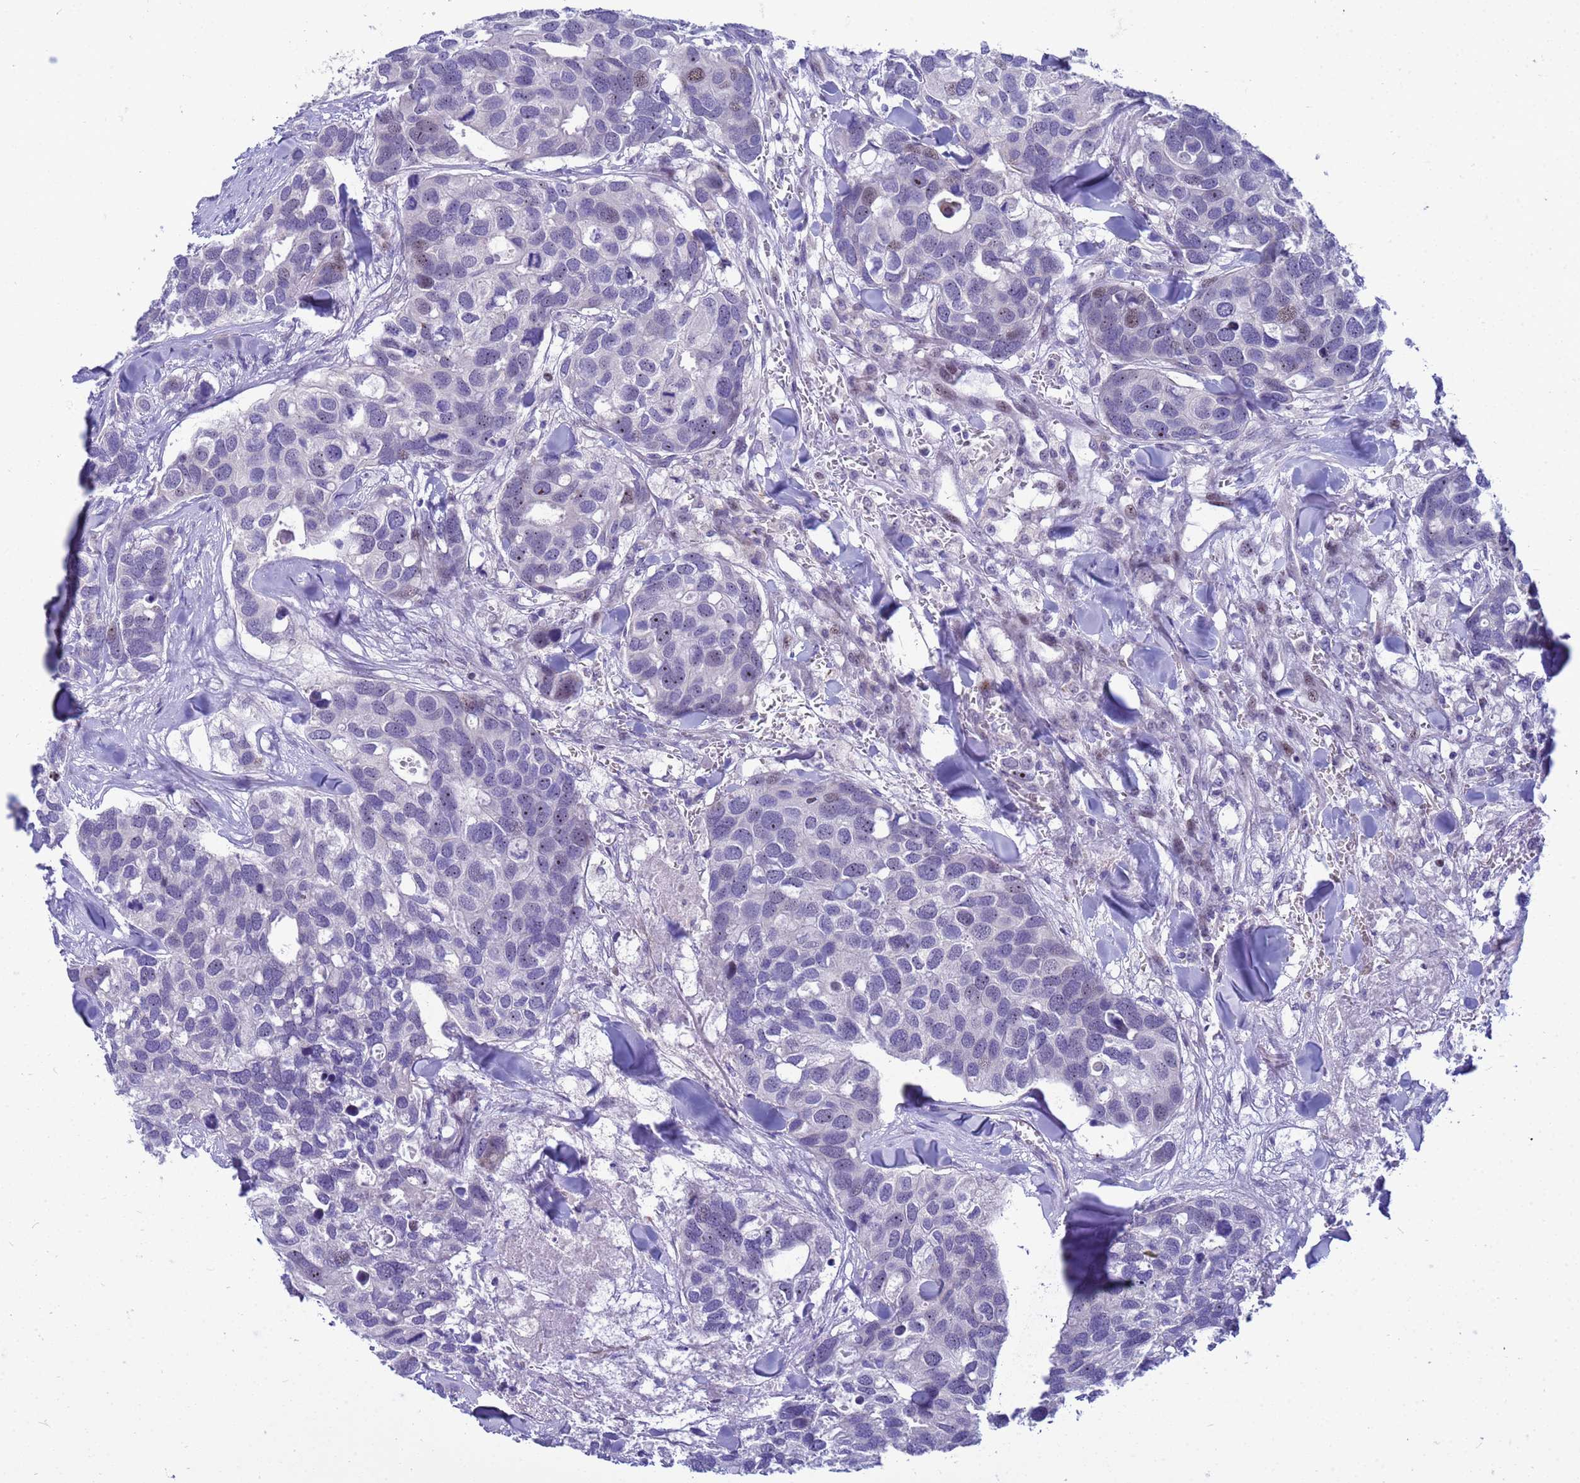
{"staining": {"intensity": "moderate", "quantity": "<25%", "location": "nuclear"}, "tissue": "breast cancer", "cell_type": "Tumor cells", "image_type": "cancer", "snomed": [{"axis": "morphology", "description": "Duct carcinoma"}, {"axis": "topography", "description": "Breast"}], "caption": "Immunohistochemical staining of human breast invasive ductal carcinoma shows low levels of moderate nuclear protein staining in about <25% of tumor cells.", "gene": "LRATD1", "patient": {"sex": "female", "age": 83}}